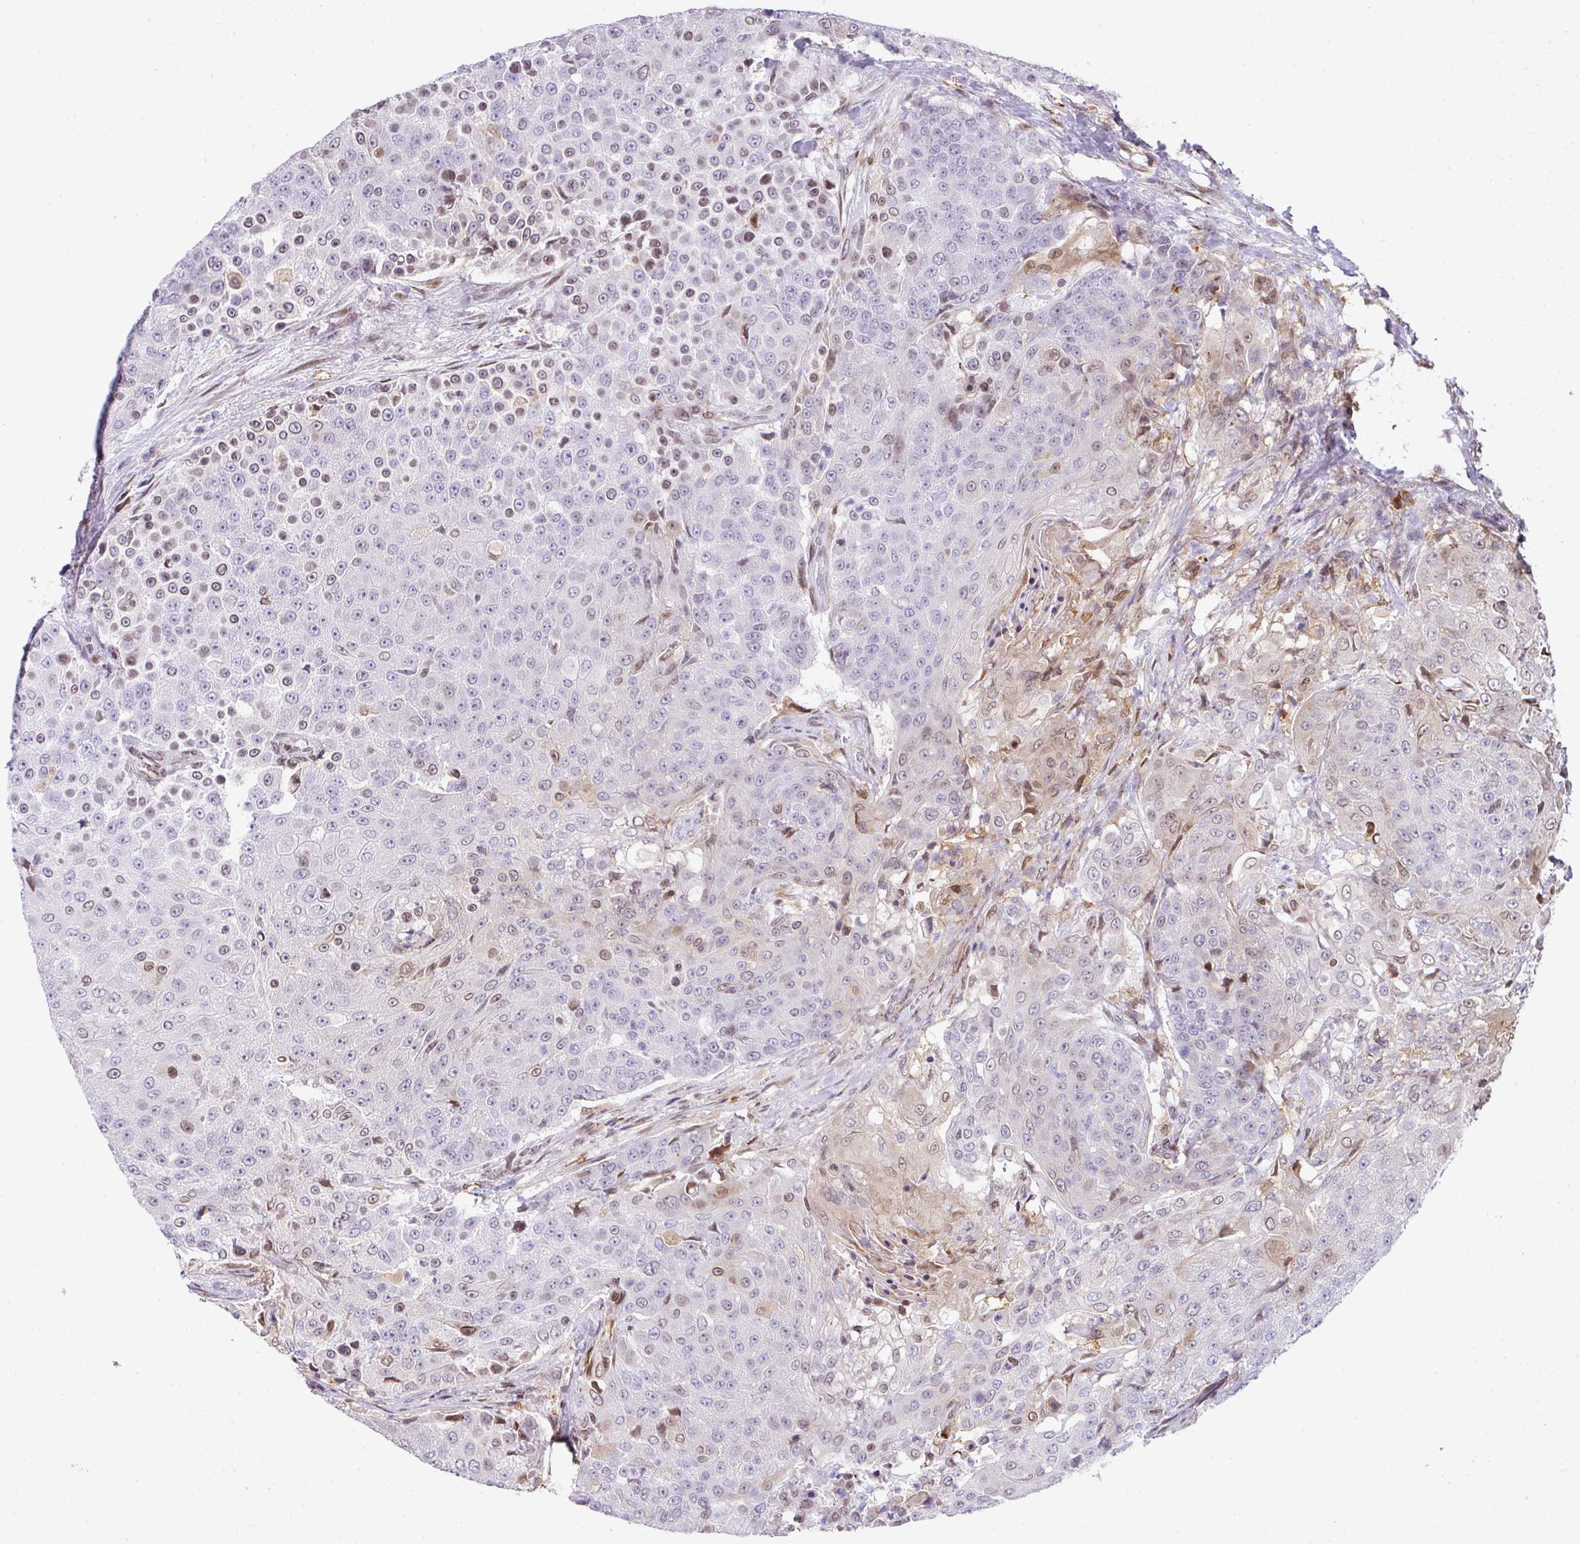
{"staining": {"intensity": "weak", "quantity": "<25%", "location": "cytoplasmic/membranous,nuclear"}, "tissue": "urothelial cancer", "cell_type": "Tumor cells", "image_type": "cancer", "snomed": [{"axis": "morphology", "description": "Urothelial carcinoma, High grade"}, {"axis": "topography", "description": "Urinary bladder"}], "caption": "This is a image of IHC staining of urothelial cancer, which shows no staining in tumor cells.", "gene": "PLK1", "patient": {"sex": "female", "age": 63}}